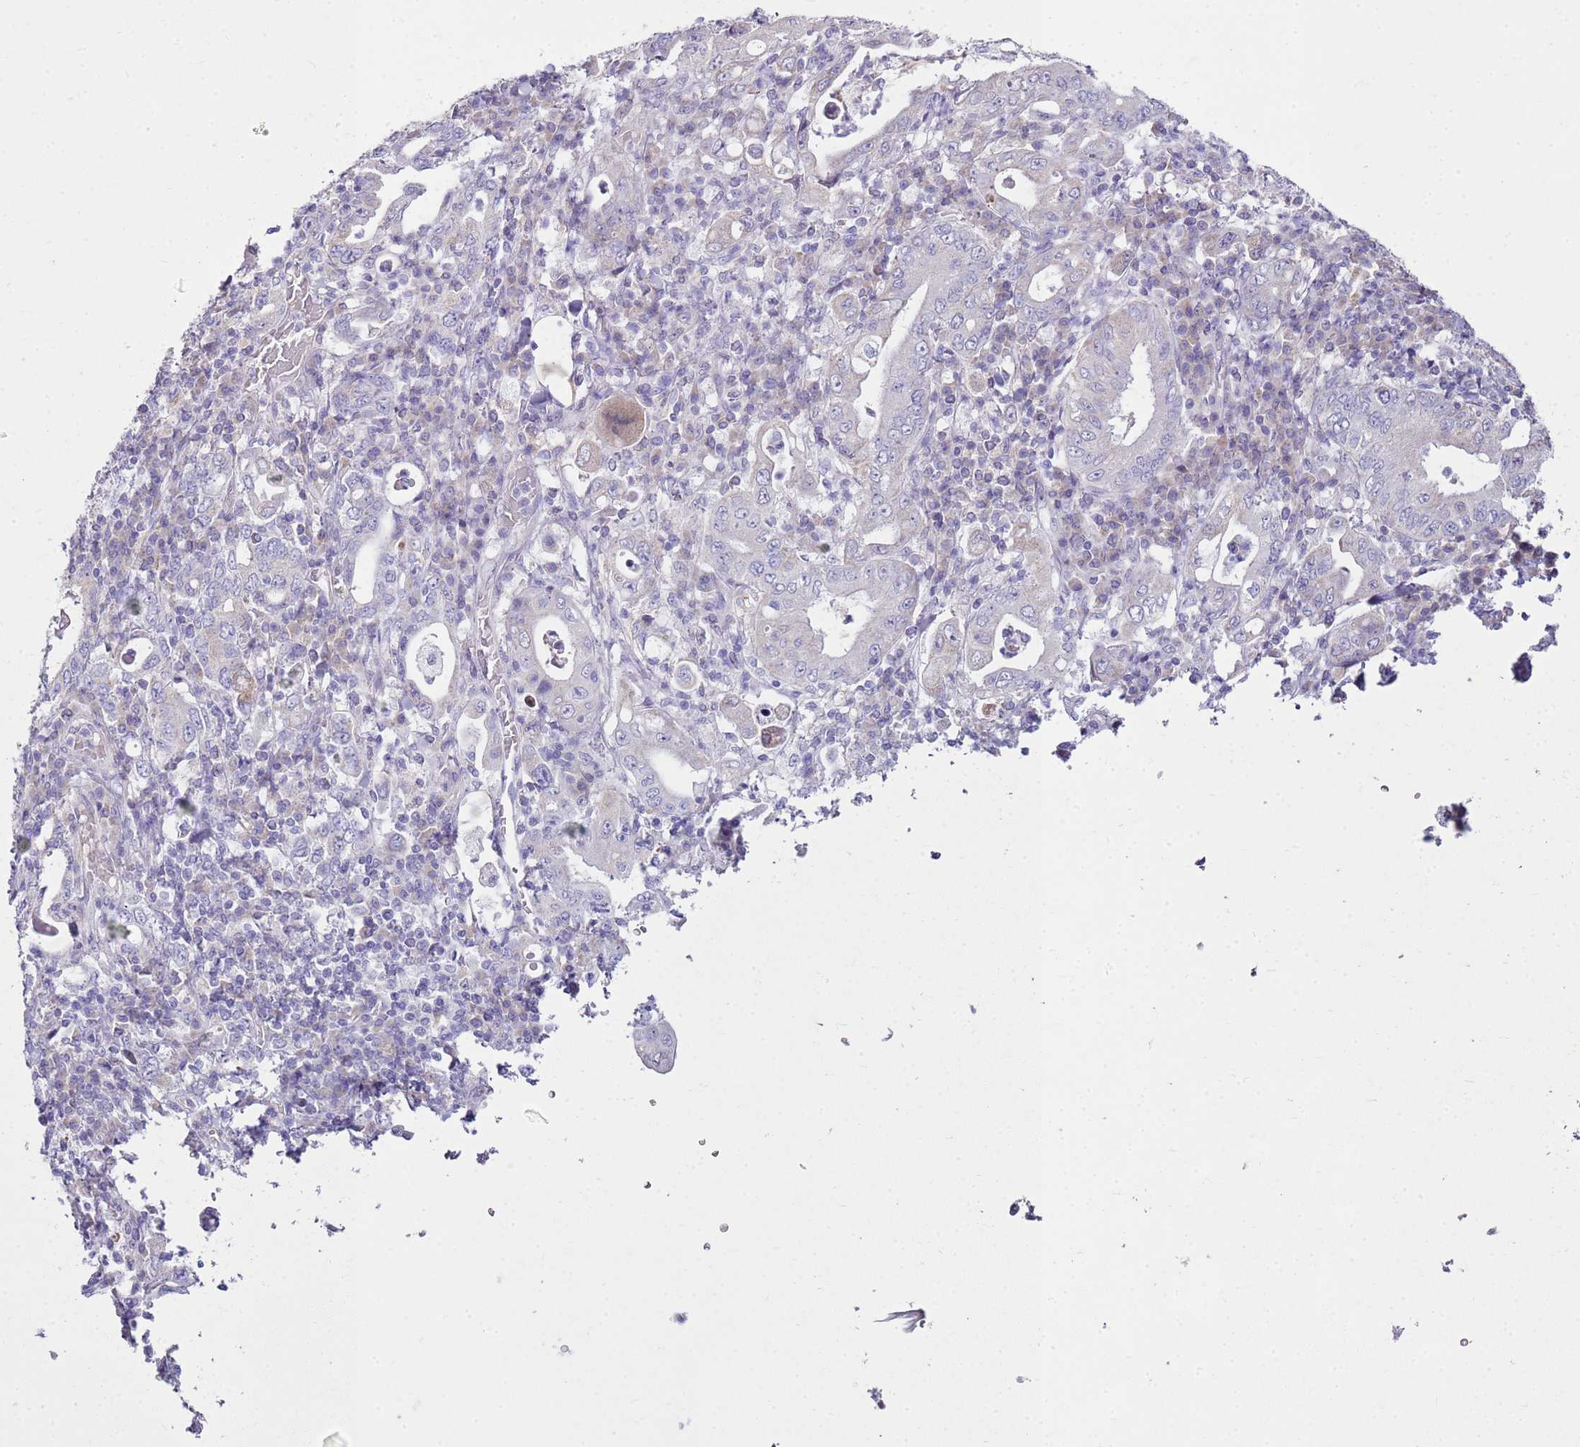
{"staining": {"intensity": "negative", "quantity": "none", "location": "none"}, "tissue": "stomach cancer", "cell_type": "Tumor cells", "image_type": "cancer", "snomed": [{"axis": "morphology", "description": "Normal tissue, NOS"}, {"axis": "morphology", "description": "Adenocarcinoma, NOS"}, {"axis": "topography", "description": "Esophagus"}, {"axis": "topography", "description": "Stomach, upper"}, {"axis": "topography", "description": "Peripheral nerve tissue"}], "caption": "An immunohistochemistry (IHC) image of stomach cancer is shown. There is no staining in tumor cells of stomach cancer.", "gene": "FABP2", "patient": {"sex": "male", "age": 62}}